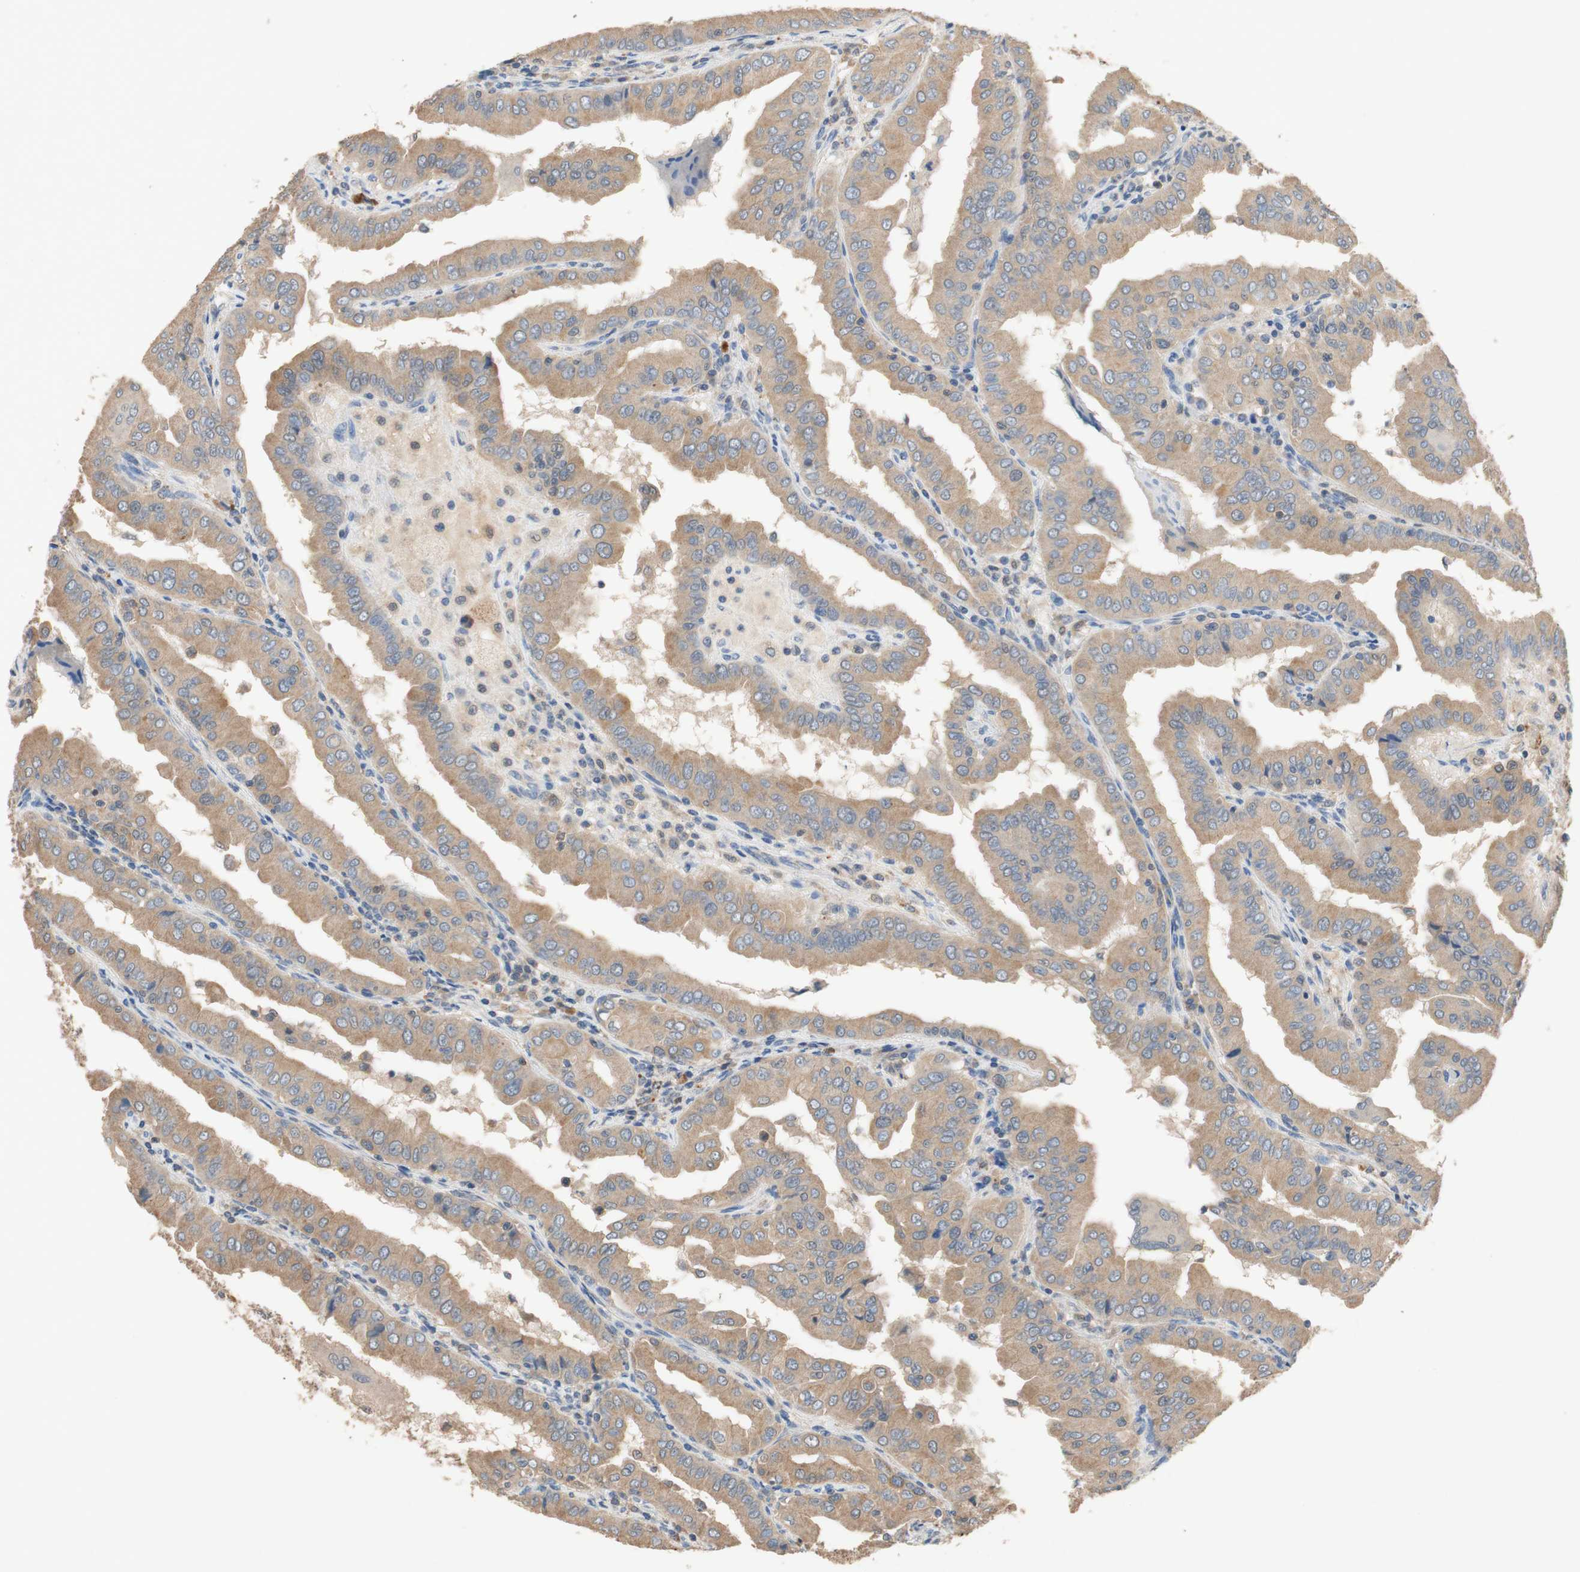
{"staining": {"intensity": "moderate", "quantity": ">75%", "location": "cytoplasmic/membranous"}, "tissue": "thyroid cancer", "cell_type": "Tumor cells", "image_type": "cancer", "snomed": [{"axis": "morphology", "description": "Papillary adenocarcinoma, NOS"}, {"axis": "topography", "description": "Thyroid gland"}], "caption": "Immunohistochemical staining of thyroid cancer (papillary adenocarcinoma) exhibits medium levels of moderate cytoplasmic/membranous protein positivity in about >75% of tumor cells.", "gene": "ADAP1", "patient": {"sex": "male", "age": 33}}